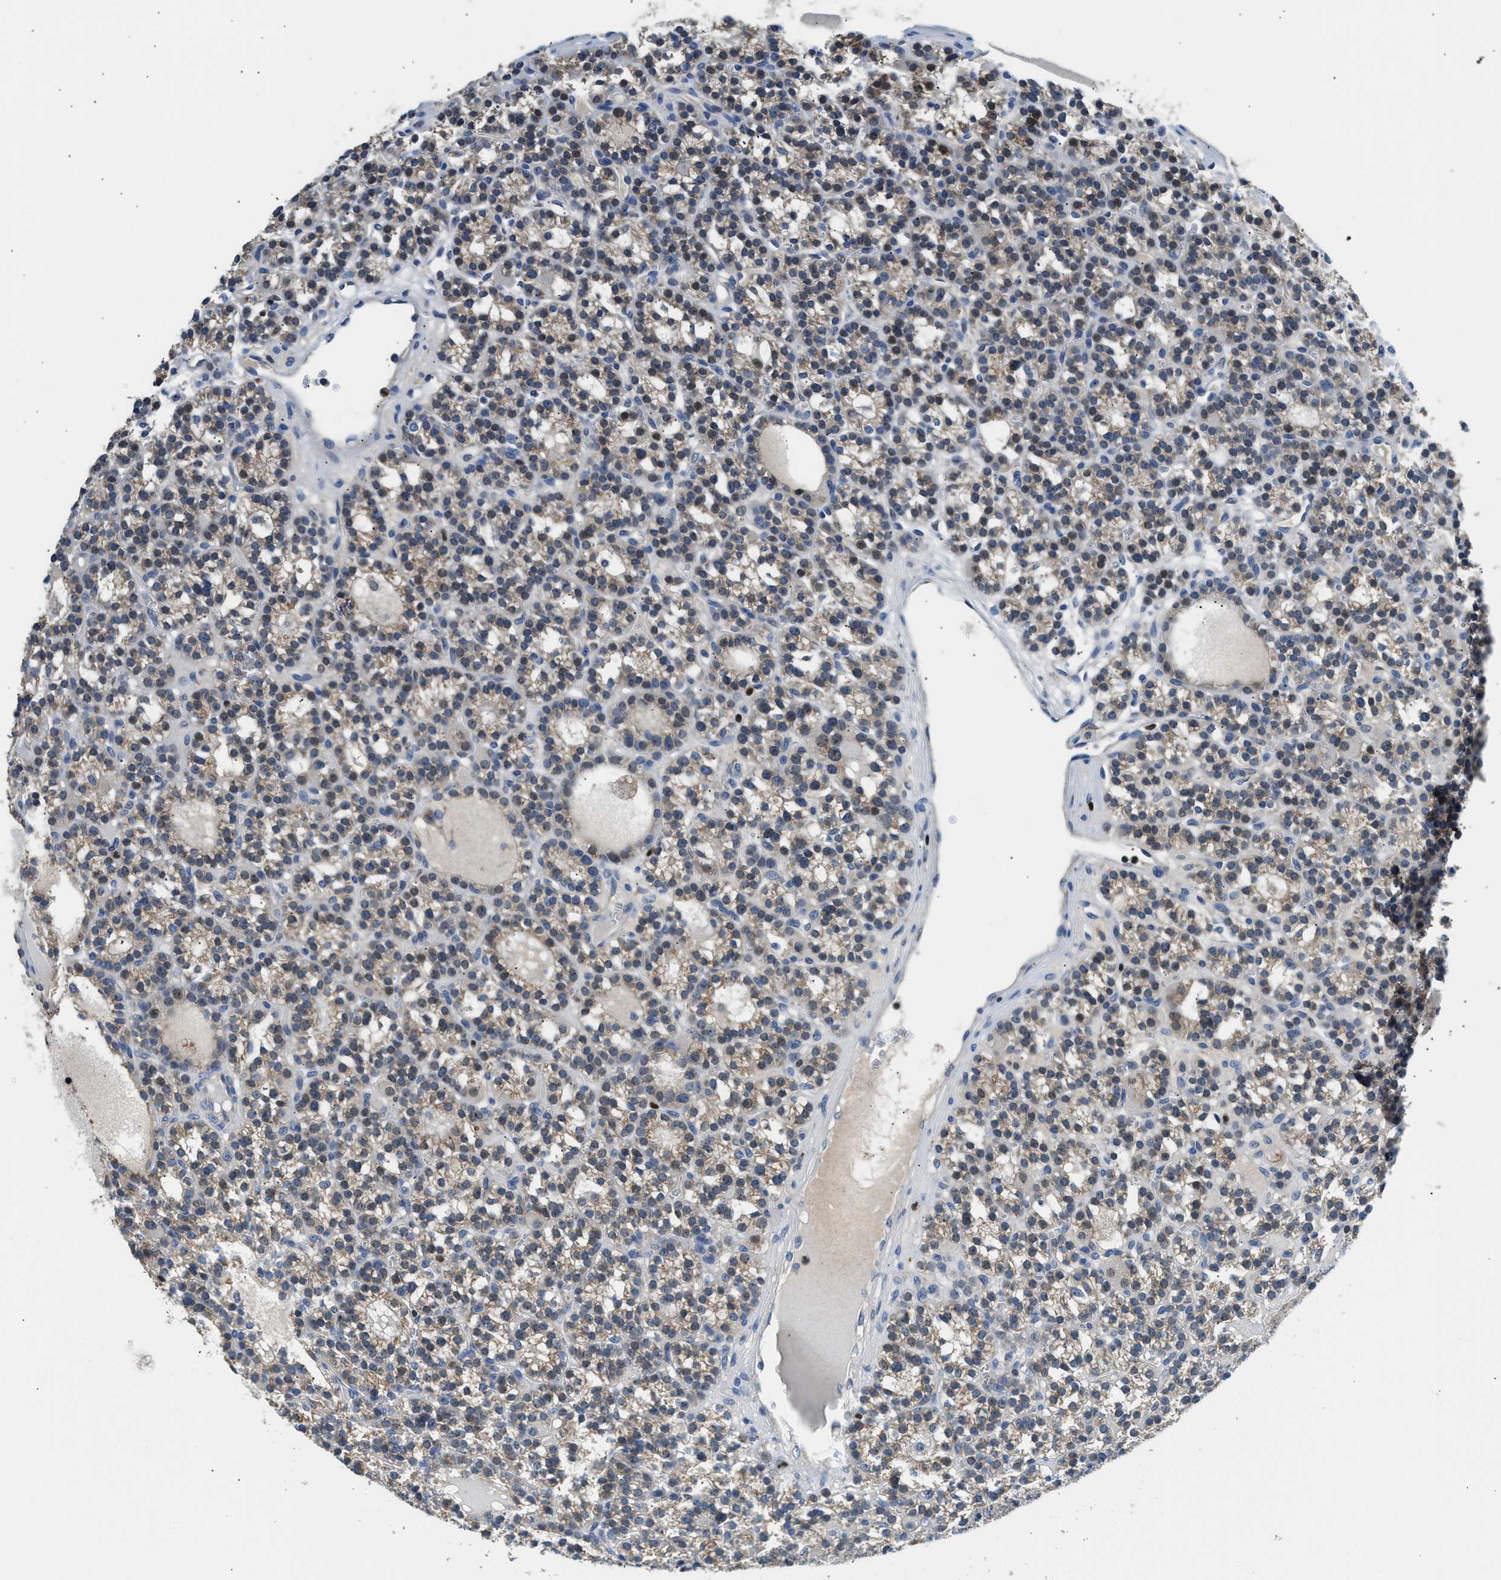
{"staining": {"intensity": "weak", "quantity": ">75%", "location": "cytoplasmic/membranous"}, "tissue": "parathyroid gland", "cell_type": "Glandular cells", "image_type": "normal", "snomed": [{"axis": "morphology", "description": "Normal tissue, NOS"}, {"axis": "morphology", "description": "Adenoma, NOS"}, {"axis": "topography", "description": "Parathyroid gland"}], "caption": "Approximately >75% of glandular cells in benign parathyroid gland show weak cytoplasmic/membranous protein expression as visualized by brown immunohistochemical staining.", "gene": "TOX", "patient": {"sex": "female", "age": 58}}